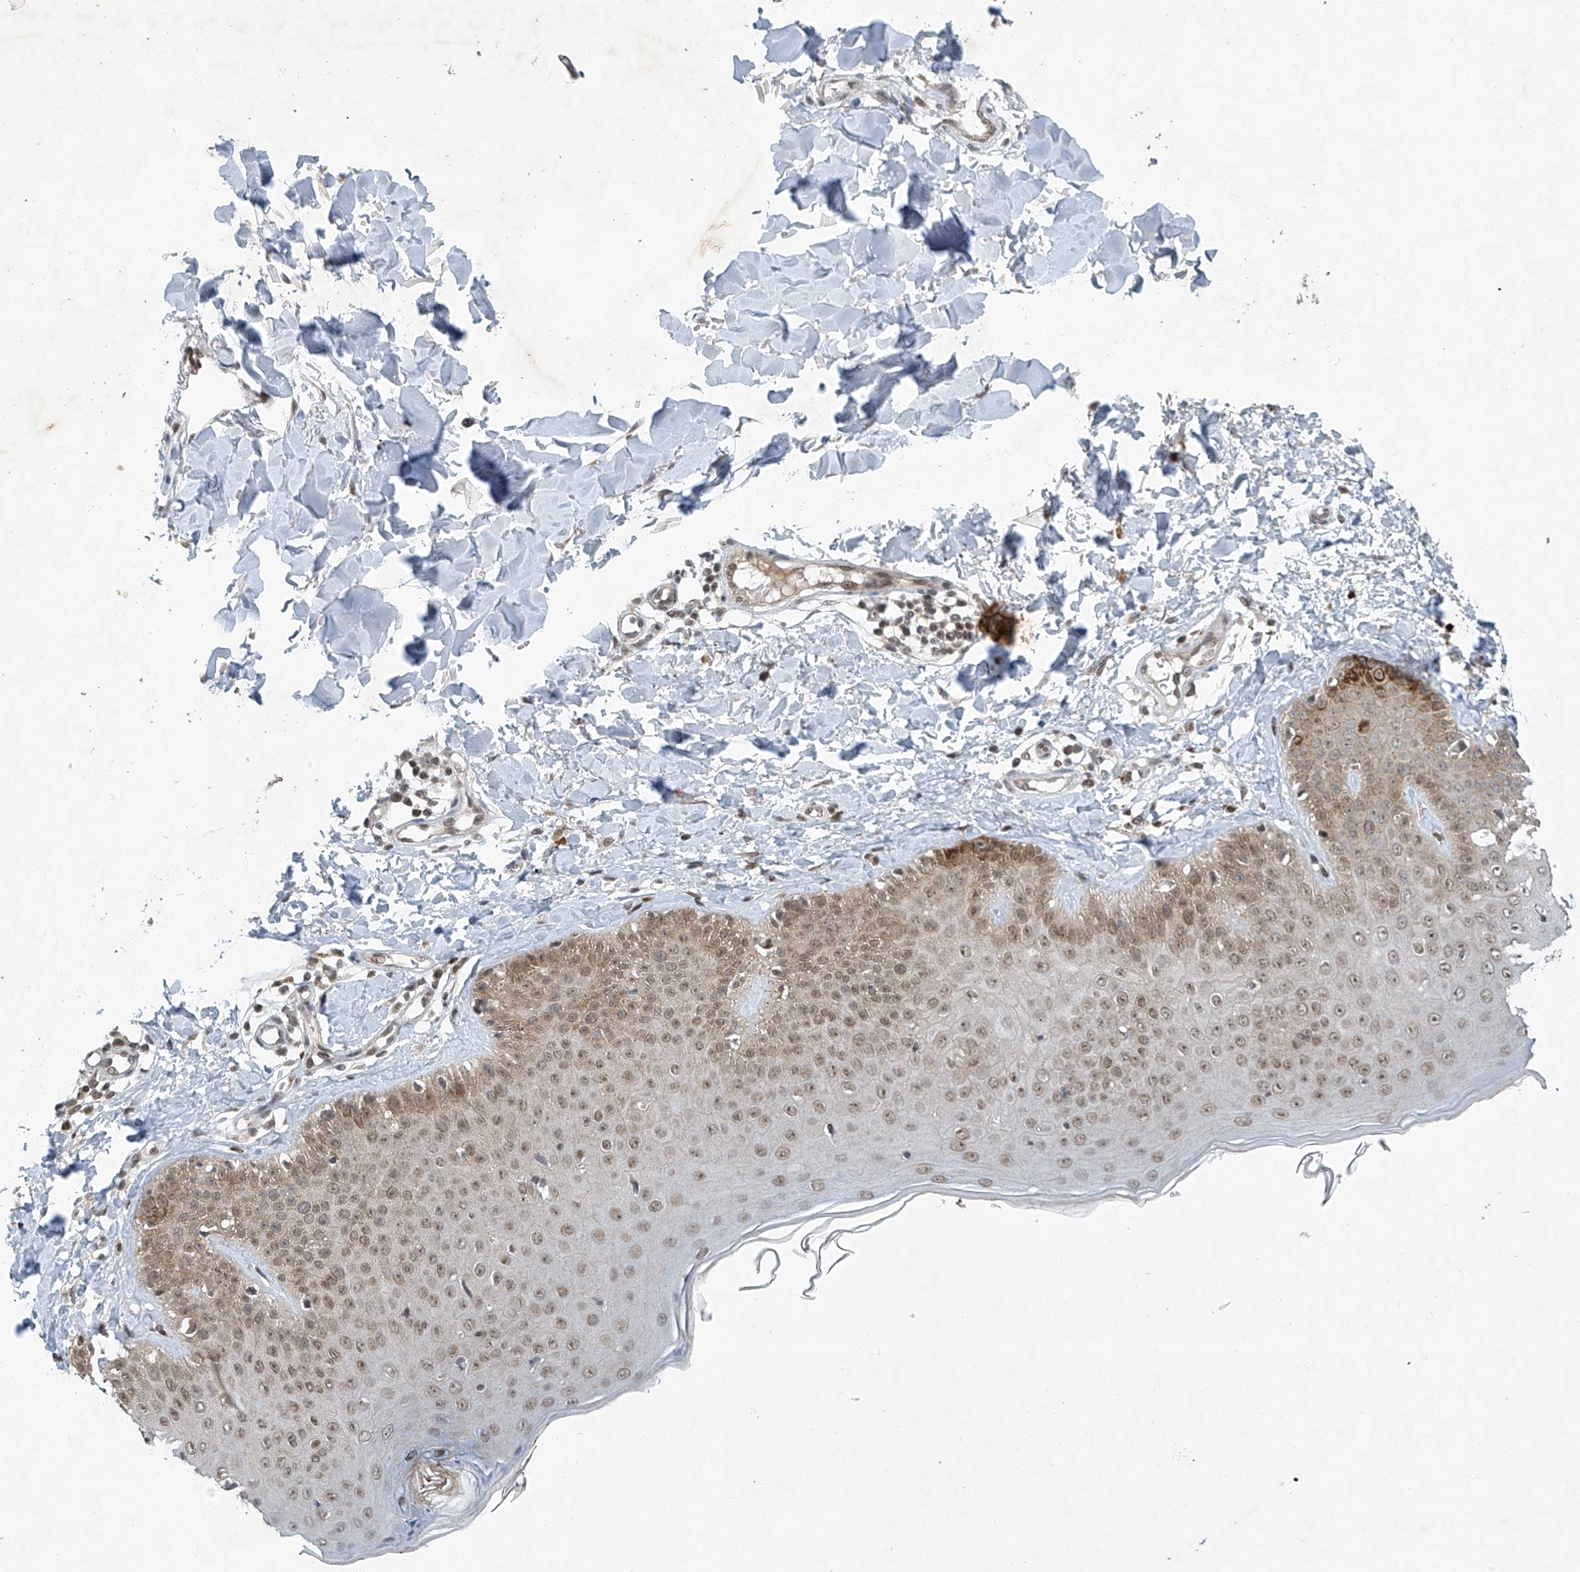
{"staining": {"intensity": "weak", "quantity": ">75%", "location": "cytoplasmic/membranous,nuclear"}, "tissue": "skin", "cell_type": "Fibroblasts", "image_type": "normal", "snomed": [{"axis": "morphology", "description": "Normal tissue, NOS"}, {"axis": "topography", "description": "Skin"}], "caption": "Immunohistochemistry (IHC) histopathology image of benign human skin stained for a protein (brown), which reveals low levels of weak cytoplasmic/membranous,nuclear positivity in approximately >75% of fibroblasts.", "gene": "TAF8", "patient": {"sex": "male", "age": 52}}